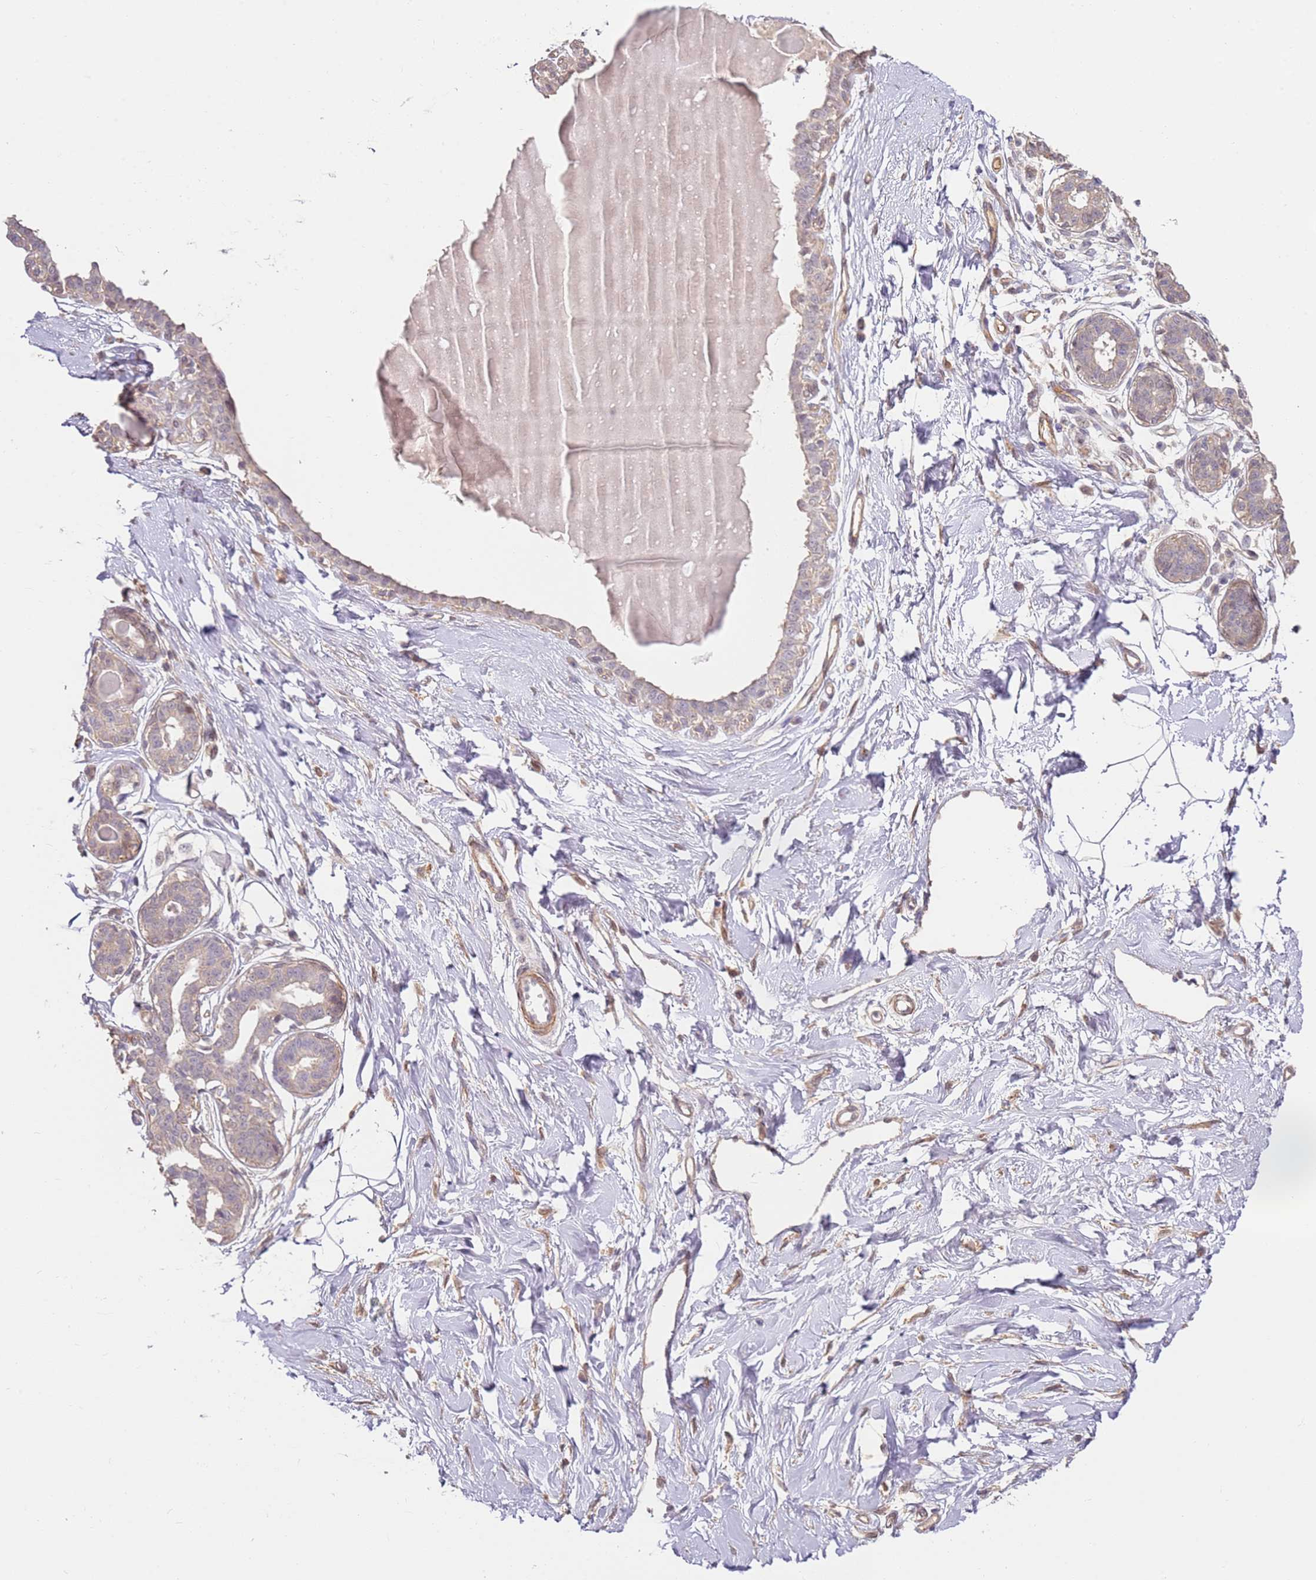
{"staining": {"intensity": "negative", "quantity": "none", "location": "none"}, "tissue": "breast", "cell_type": "Adipocytes", "image_type": "normal", "snomed": [{"axis": "morphology", "description": "Normal tissue, NOS"}, {"axis": "topography", "description": "Breast"}], "caption": "Immunohistochemistry (IHC) photomicrograph of benign breast: human breast stained with DAB reveals no significant protein positivity in adipocytes.", "gene": "WDR93", "patient": {"sex": "female", "age": 45}}